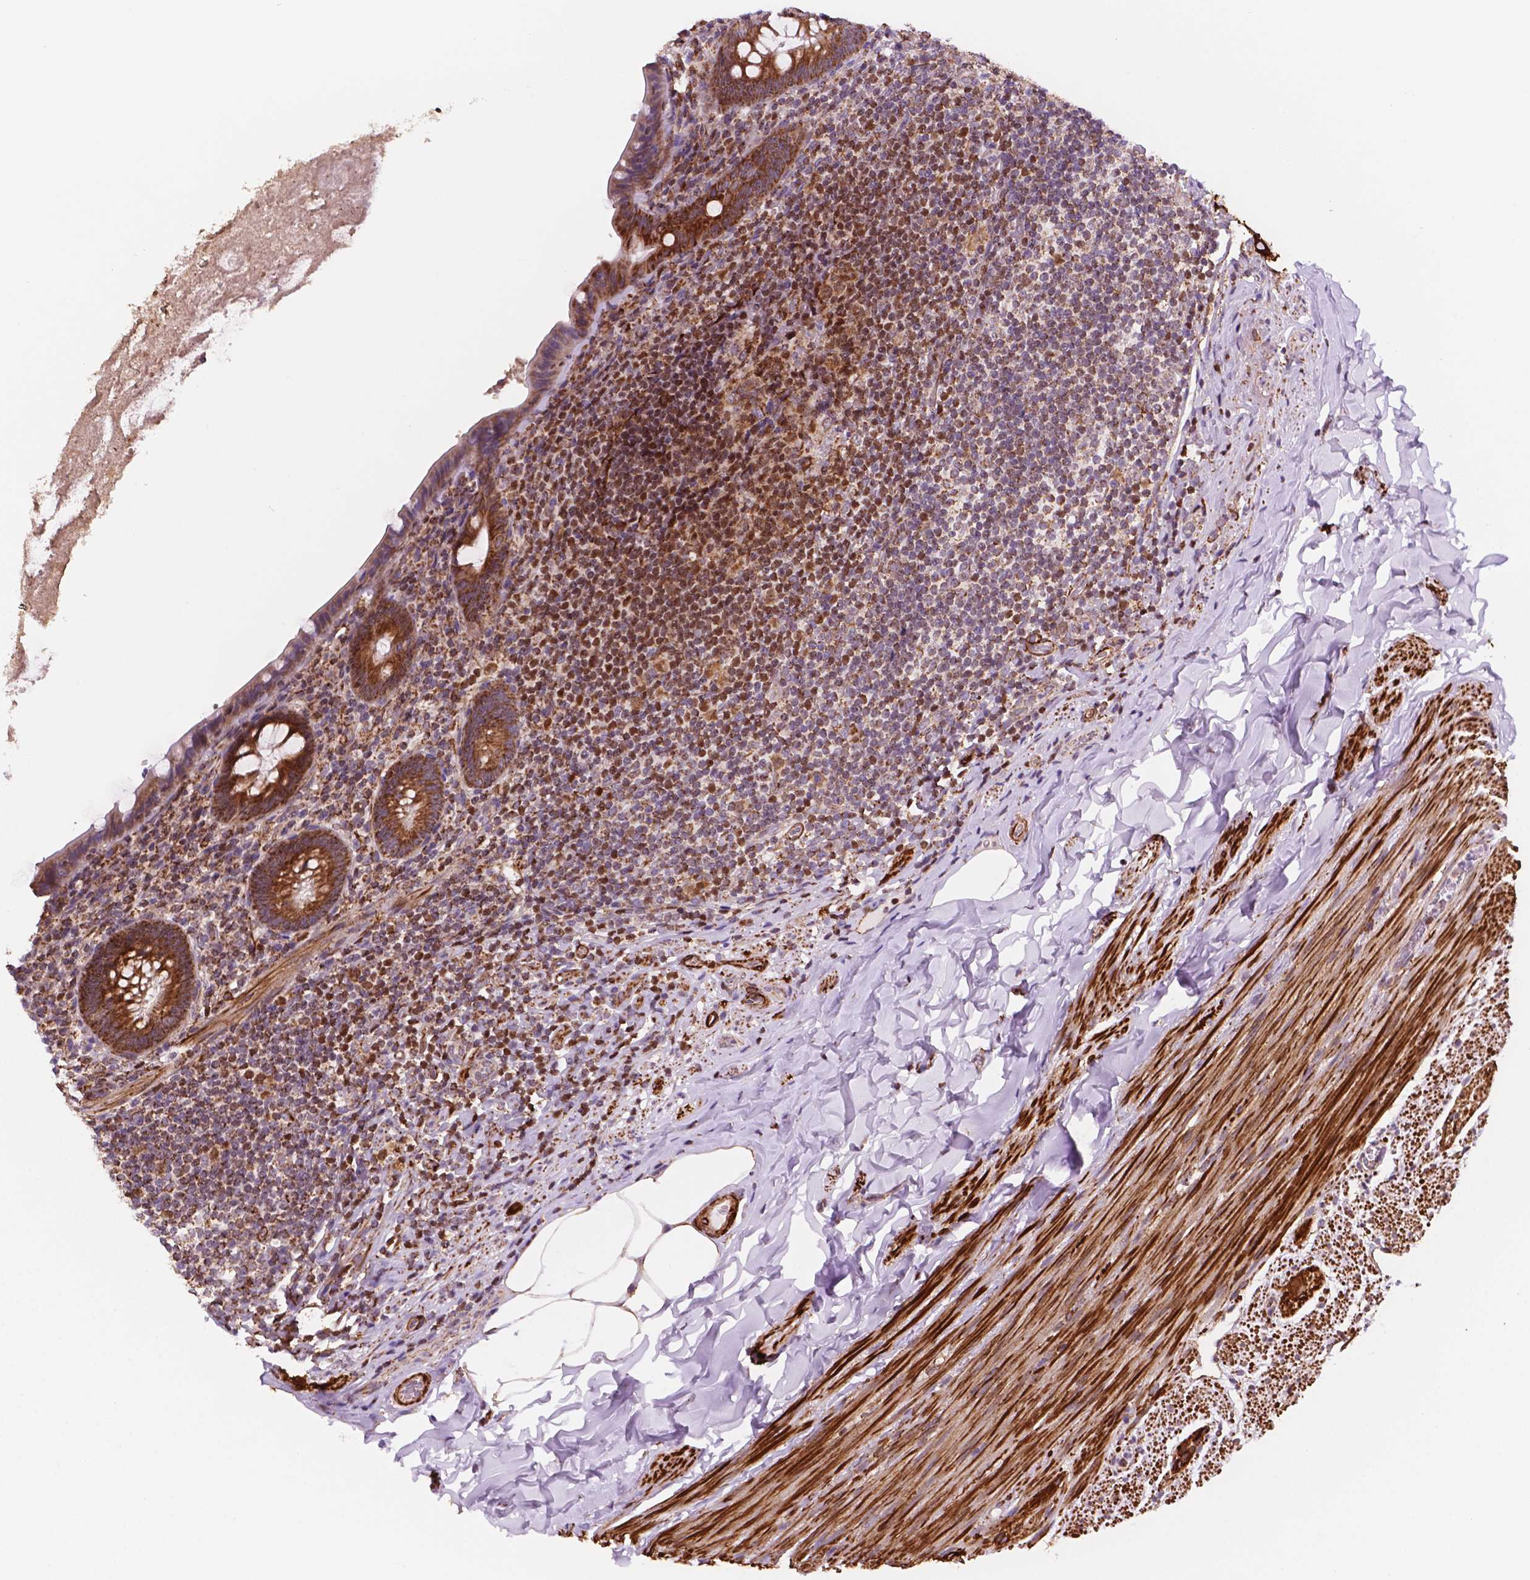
{"staining": {"intensity": "strong", "quantity": ">75%", "location": "cytoplasmic/membranous"}, "tissue": "appendix", "cell_type": "Glandular cells", "image_type": "normal", "snomed": [{"axis": "morphology", "description": "Normal tissue, NOS"}, {"axis": "topography", "description": "Appendix"}], "caption": "A high-resolution photomicrograph shows immunohistochemistry staining of unremarkable appendix, which demonstrates strong cytoplasmic/membranous expression in approximately >75% of glandular cells. The staining was performed using DAB to visualize the protein expression in brown, while the nuclei were stained in blue with hematoxylin (Magnification: 20x).", "gene": "GEMIN4", "patient": {"sex": "male", "age": 47}}